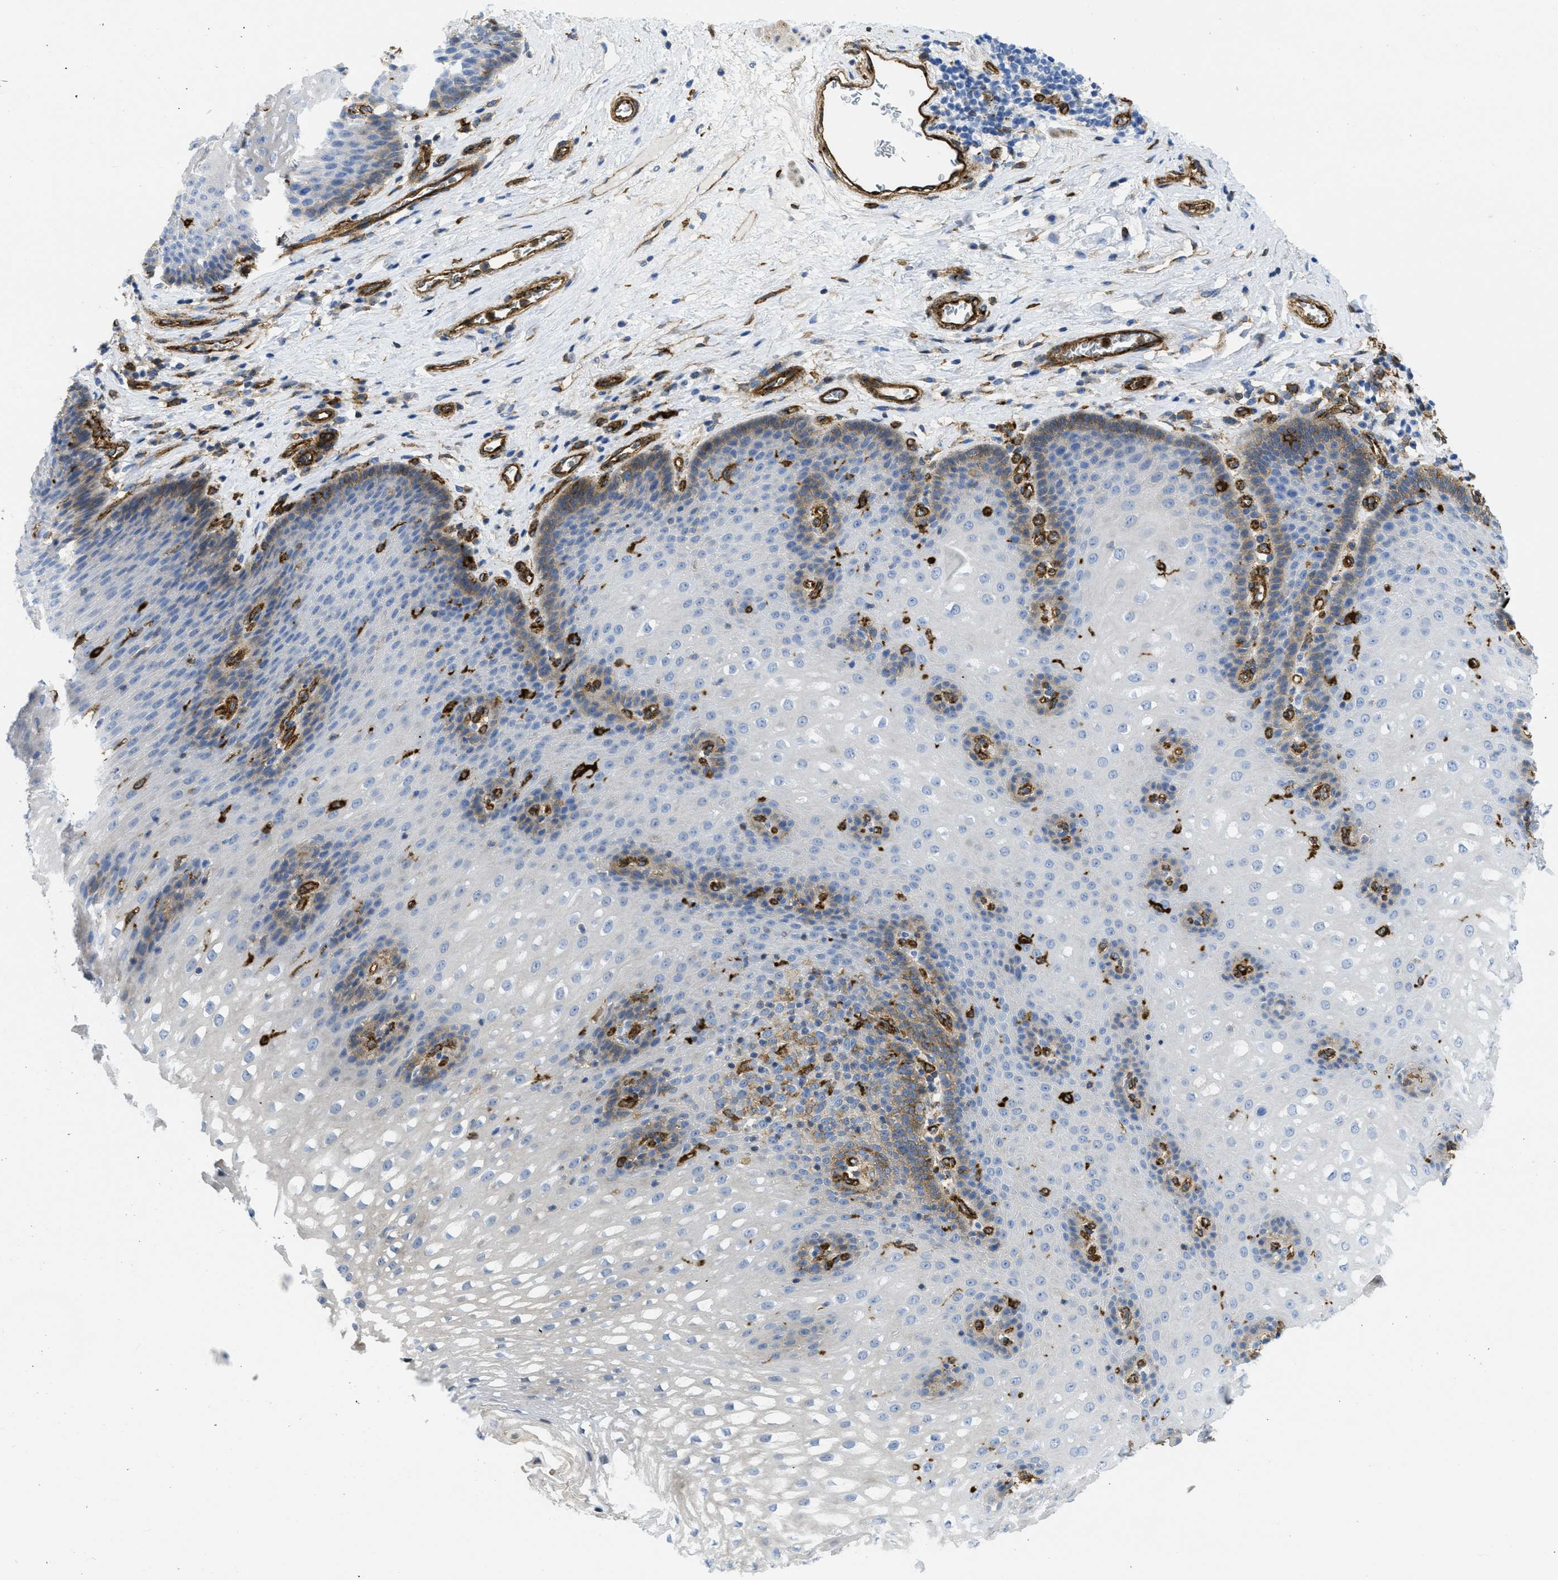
{"staining": {"intensity": "weak", "quantity": "<25%", "location": "cytoplasmic/membranous"}, "tissue": "esophagus", "cell_type": "Squamous epithelial cells", "image_type": "normal", "snomed": [{"axis": "morphology", "description": "Normal tissue, NOS"}, {"axis": "topography", "description": "Esophagus"}], "caption": "Squamous epithelial cells show no significant protein expression in unremarkable esophagus.", "gene": "HIP1", "patient": {"sex": "male", "age": 48}}